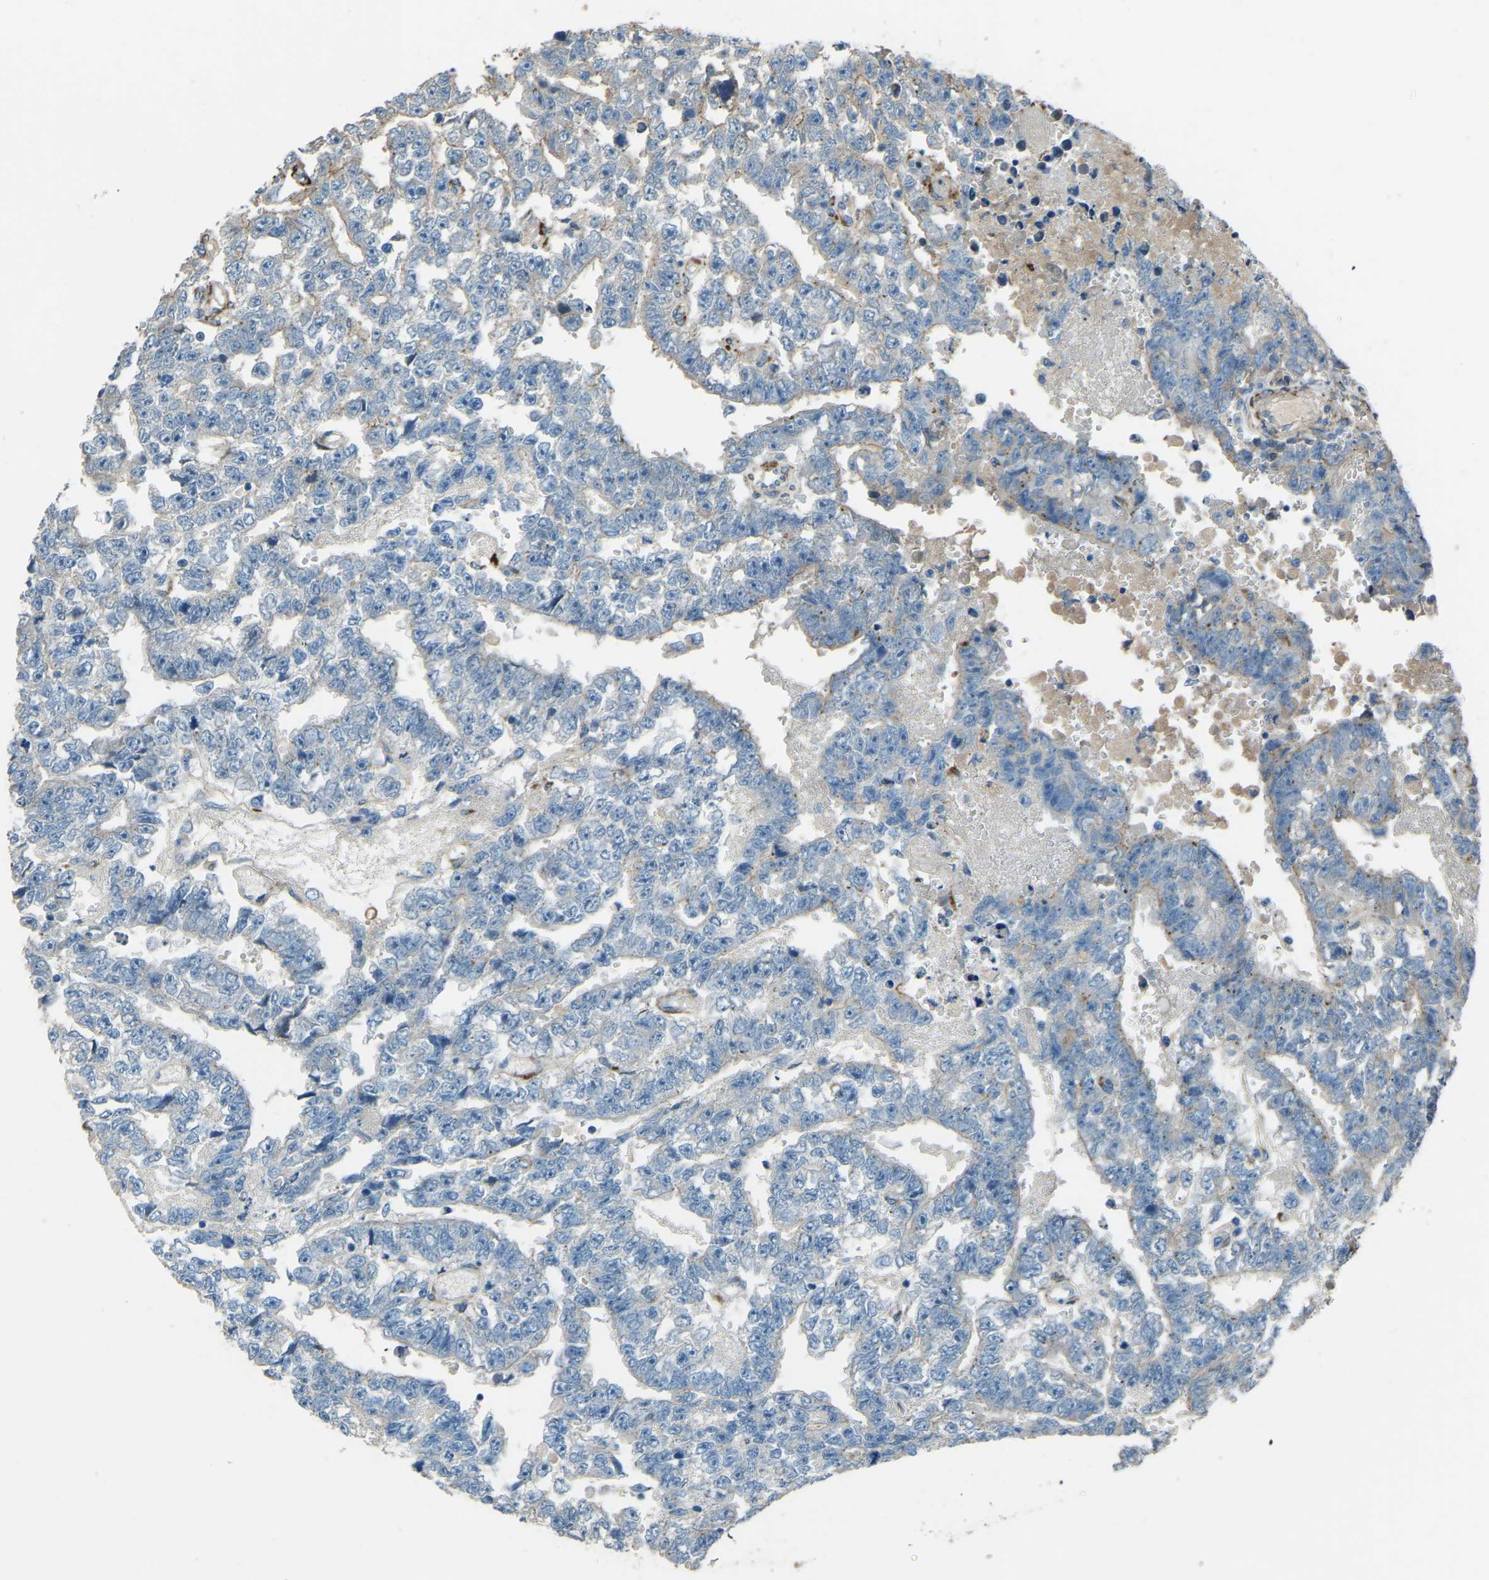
{"staining": {"intensity": "negative", "quantity": "none", "location": "none"}, "tissue": "testis cancer", "cell_type": "Tumor cells", "image_type": "cancer", "snomed": [{"axis": "morphology", "description": "Carcinoma, Embryonal, NOS"}, {"axis": "topography", "description": "Testis"}], "caption": "This is a histopathology image of IHC staining of testis cancer (embryonal carcinoma), which shows no positivity in tumor cells. (DAB (3,3'-diaminobenzidine) immunohistochemistry (IHC), high magnification).", "gene": "COL3A1", "patient": {"sex": "male", "age": 25}}